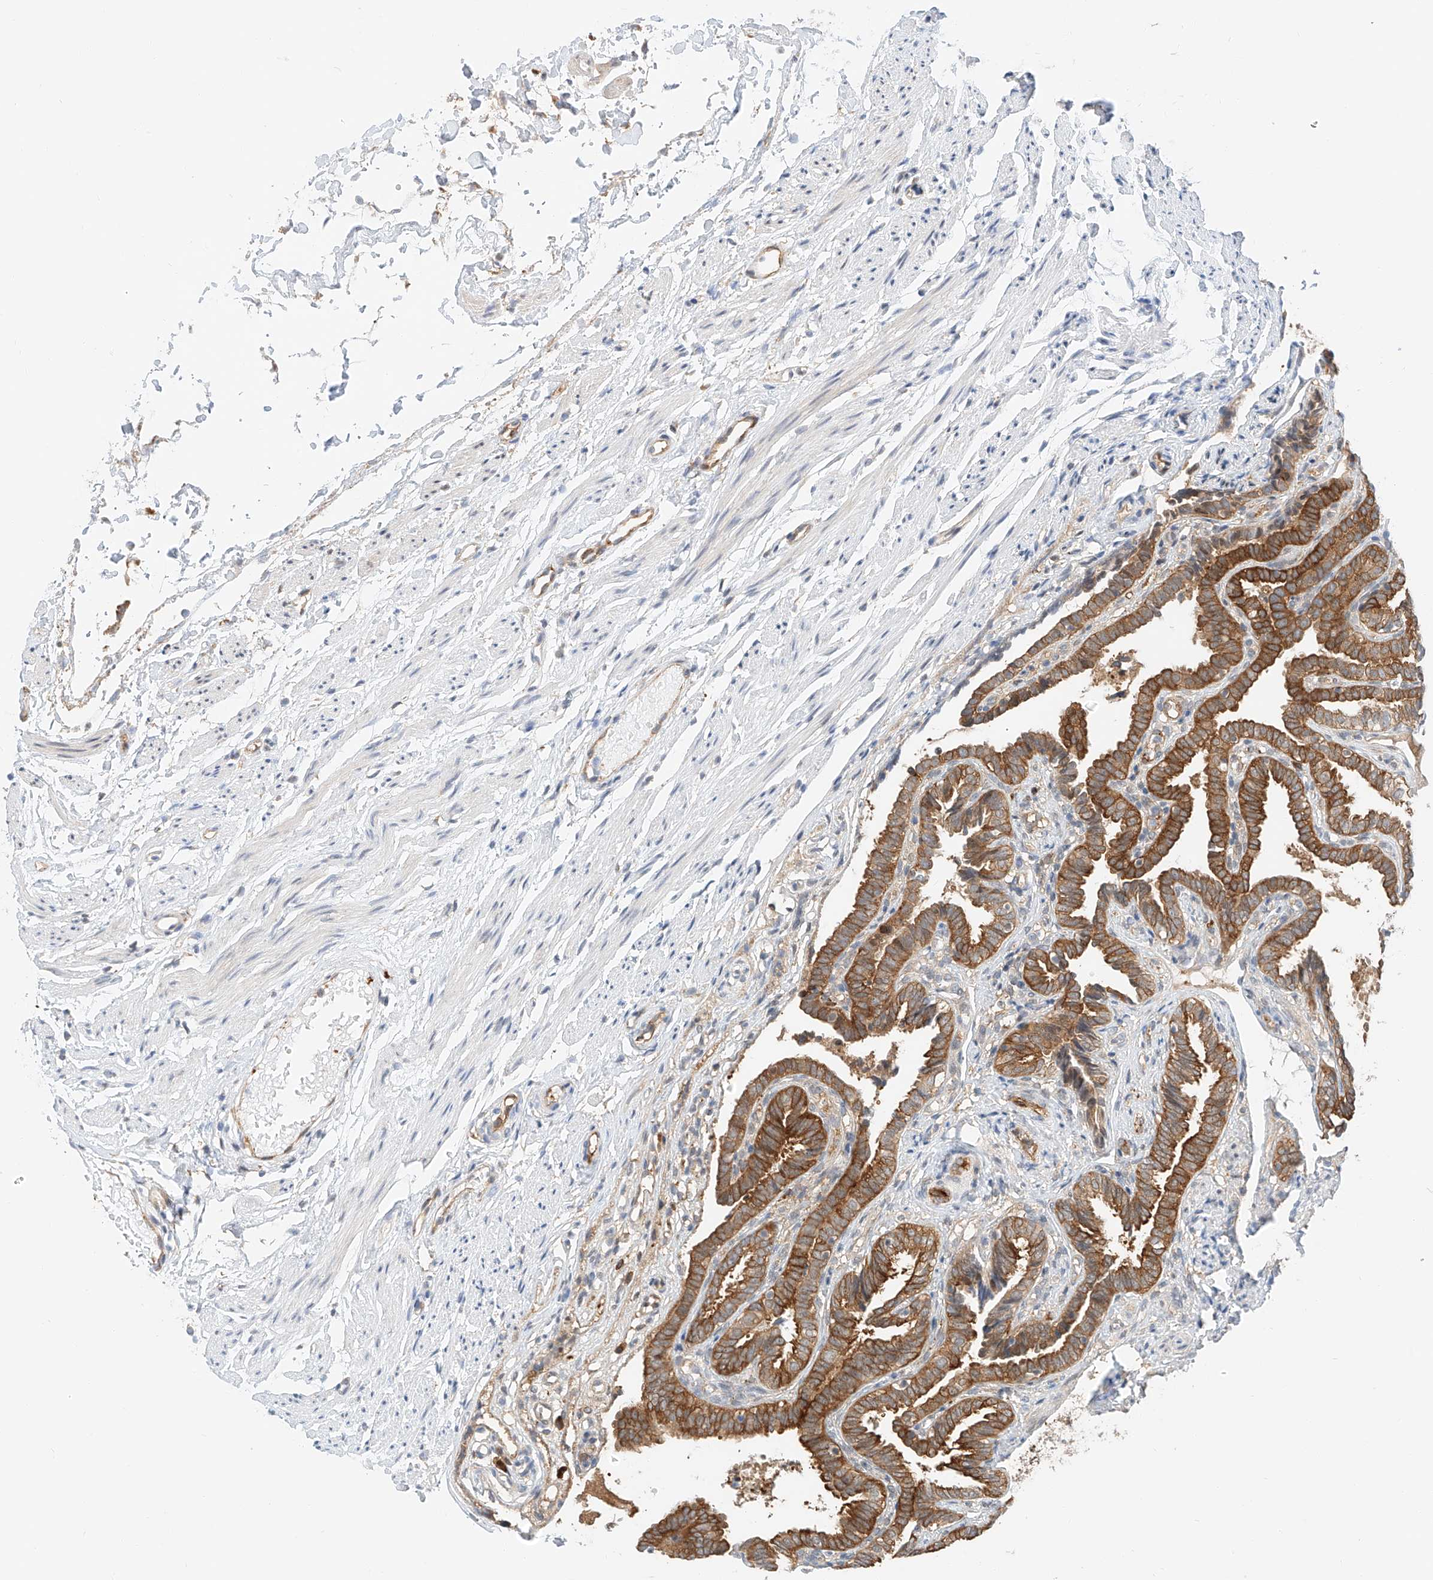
{"staining": {"intensity": "strong", "quantity": ">75%", "location": "cytoplasmic/membranous"}, "tissue": "fallopian tube", "cell_type": "Glandular cells", "image_type": "normal", "snomed": [{"axis": "morphology", "description": "Normal tissue, NOS"}, {"axis": "topography", "description": "Fallopian tube"}], "caption": "A high amount of strong cytoplasmic/membranous expression is seen in about >75% of glandular cells in normal fallopian tube.", "gene": "CARMIL1", "patient": {"sex": "female", "age": 39}}